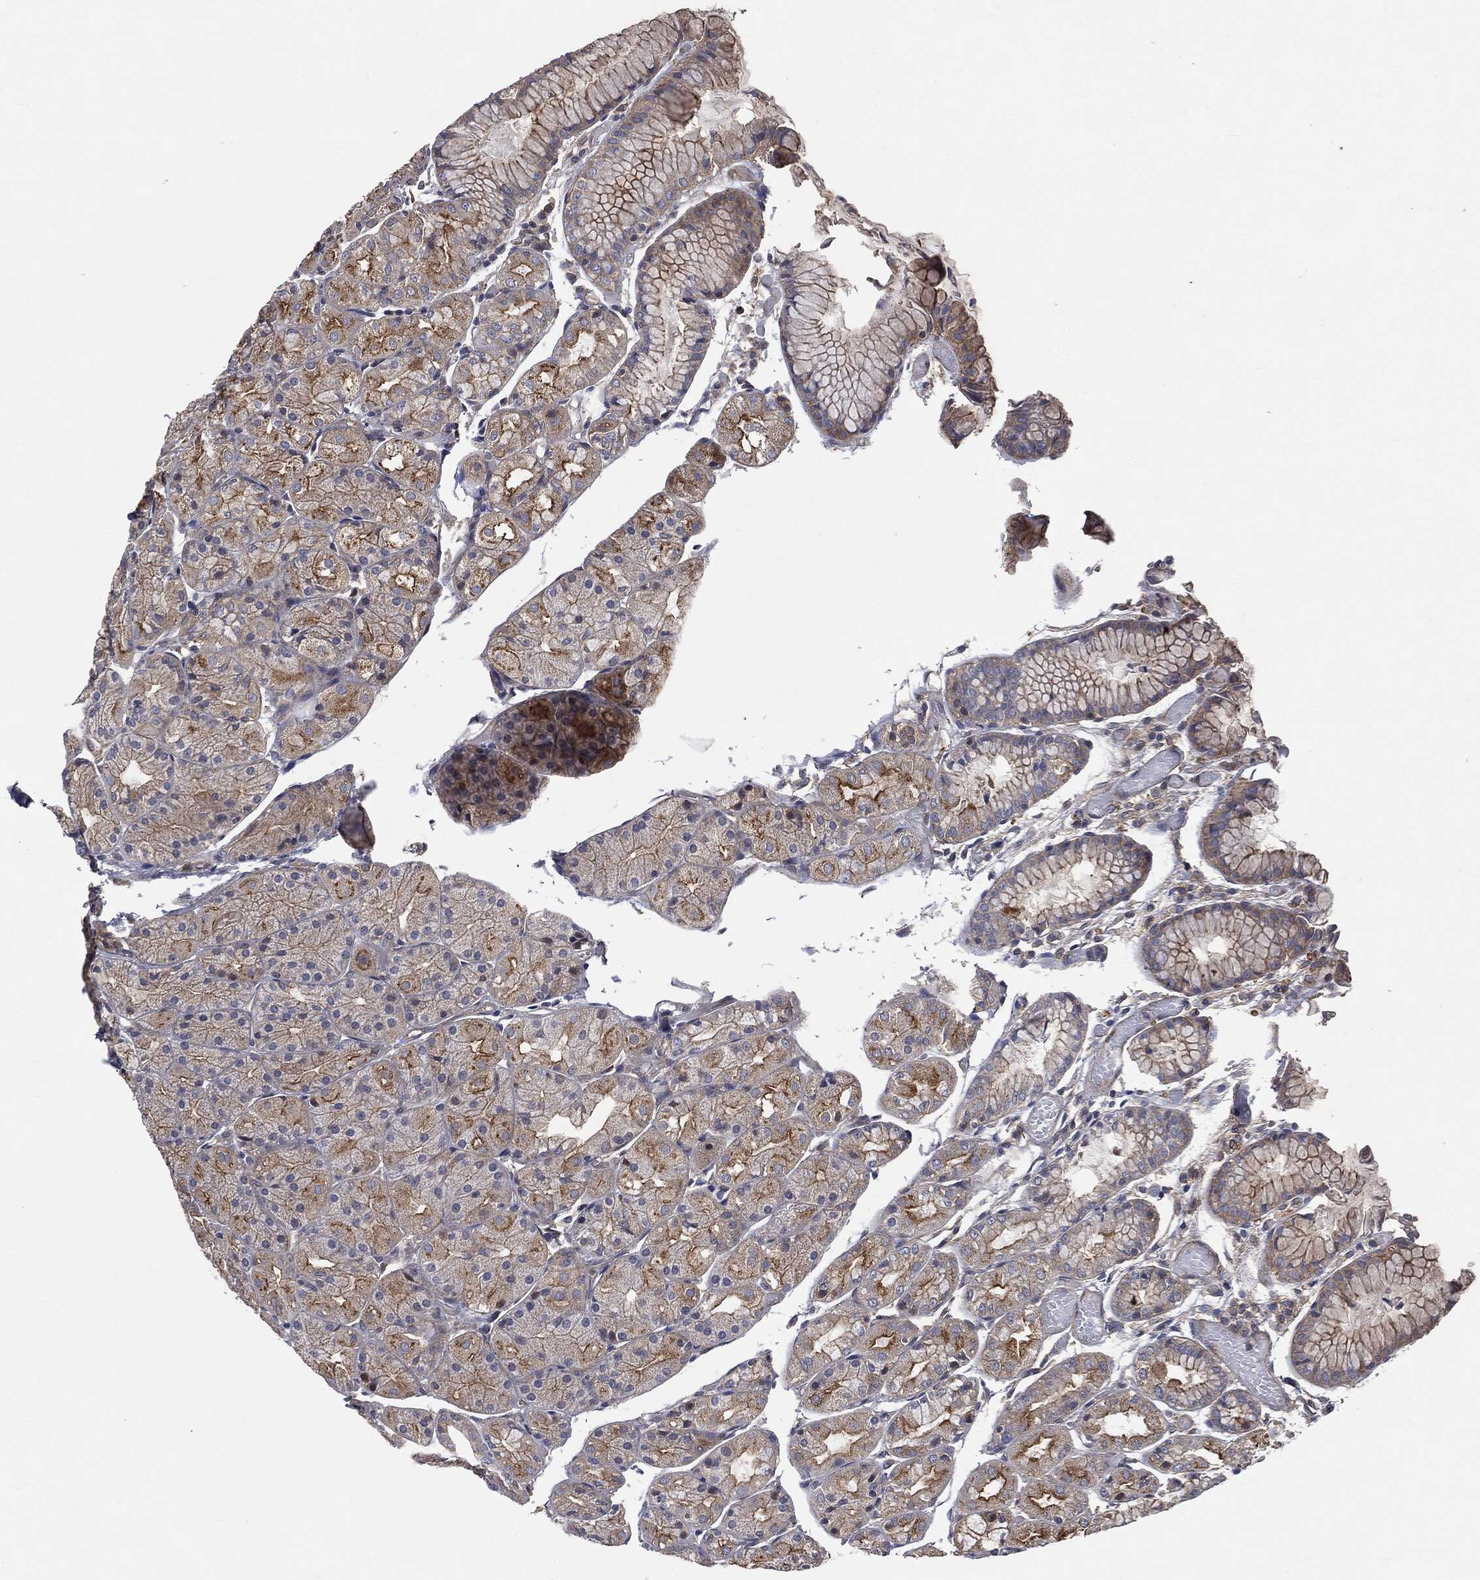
{"staining": {"intensity": "strong", "quantity": "<25%", "location": "cytoplasmic/membranous"}, "tissue": "stomach", "cell_type": "Glandular cells", "image_type": "normal", "snomed": [{"axis": "morphology", "description": "Normal tissue, NOS"}, {"axis": "topography", "description": "Stomach, upper"}], "caption": "IHC photomicrograph of unremarkable human stomach stained for a protein (brown), which exhibits medium levels of strong cytoplasmic/membranous positivity in about <25% of glandular cells.", "gene": "EPS15L1", "patient": {"sex": "male", "age": 72}}